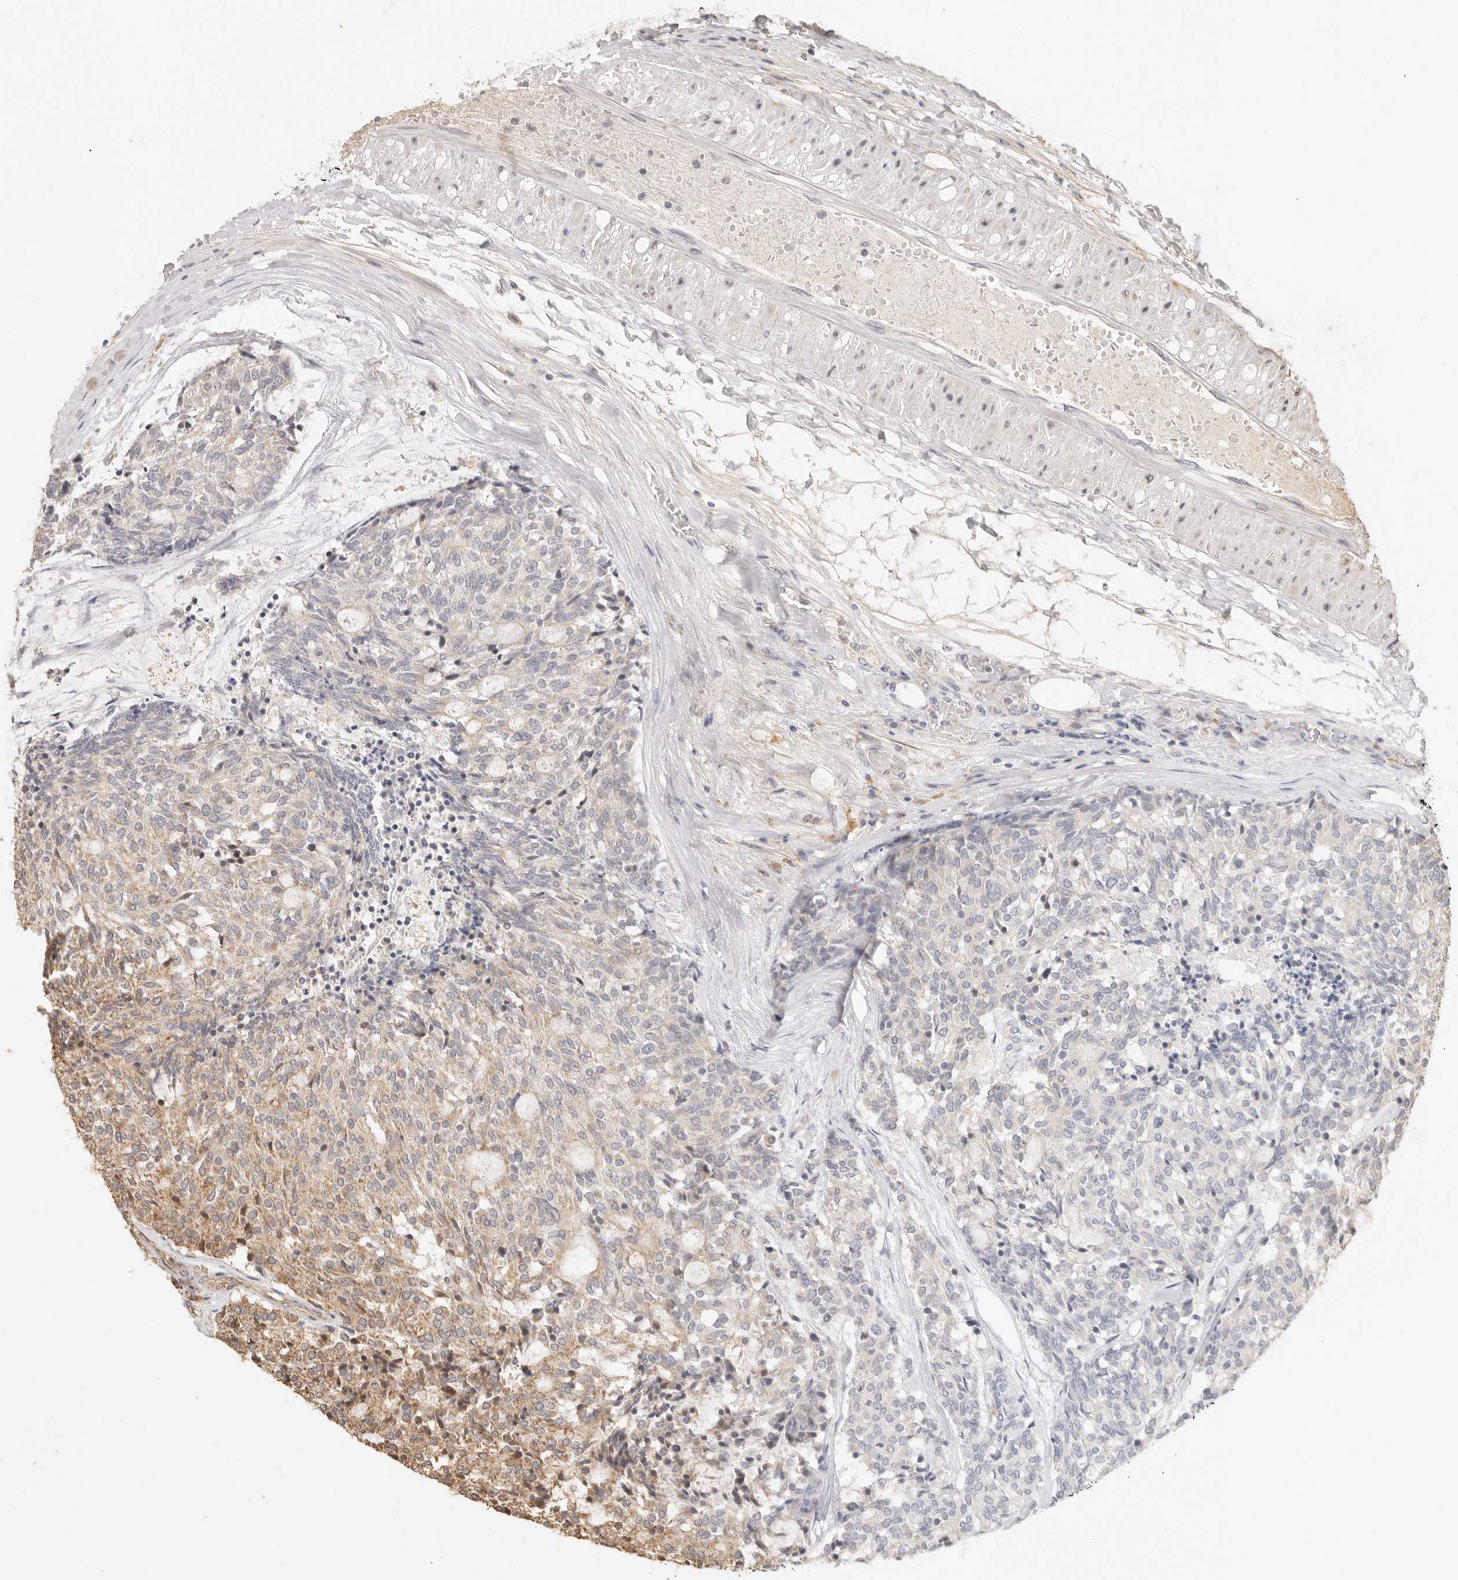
{"staining": {"intensity": "moderate", "quantity": "<25%", "location": "cytoplasmic/membranous"}, "tissue": "carcinoid", "cell_type": "Tumor cells", "image_type": "cancer", "snomed": [{"axis": "morphology", "description": "Carcinoid, malignant, NOS"}, {"axis": "topography", "description": "Pancreas"}], "caption": "High-magnification brightfield microscopy of malignant carcinoid stained with DAB (3,3'-diaminobenzidine) (brown) and counterstained with hematoxylin (blue). tumor cells exhibit moderate cytoplasmic/membranous positivity is seen in about<25% of cells.", "gene": "FAM180B", "patient": {"sex": "female", "age": 54}}